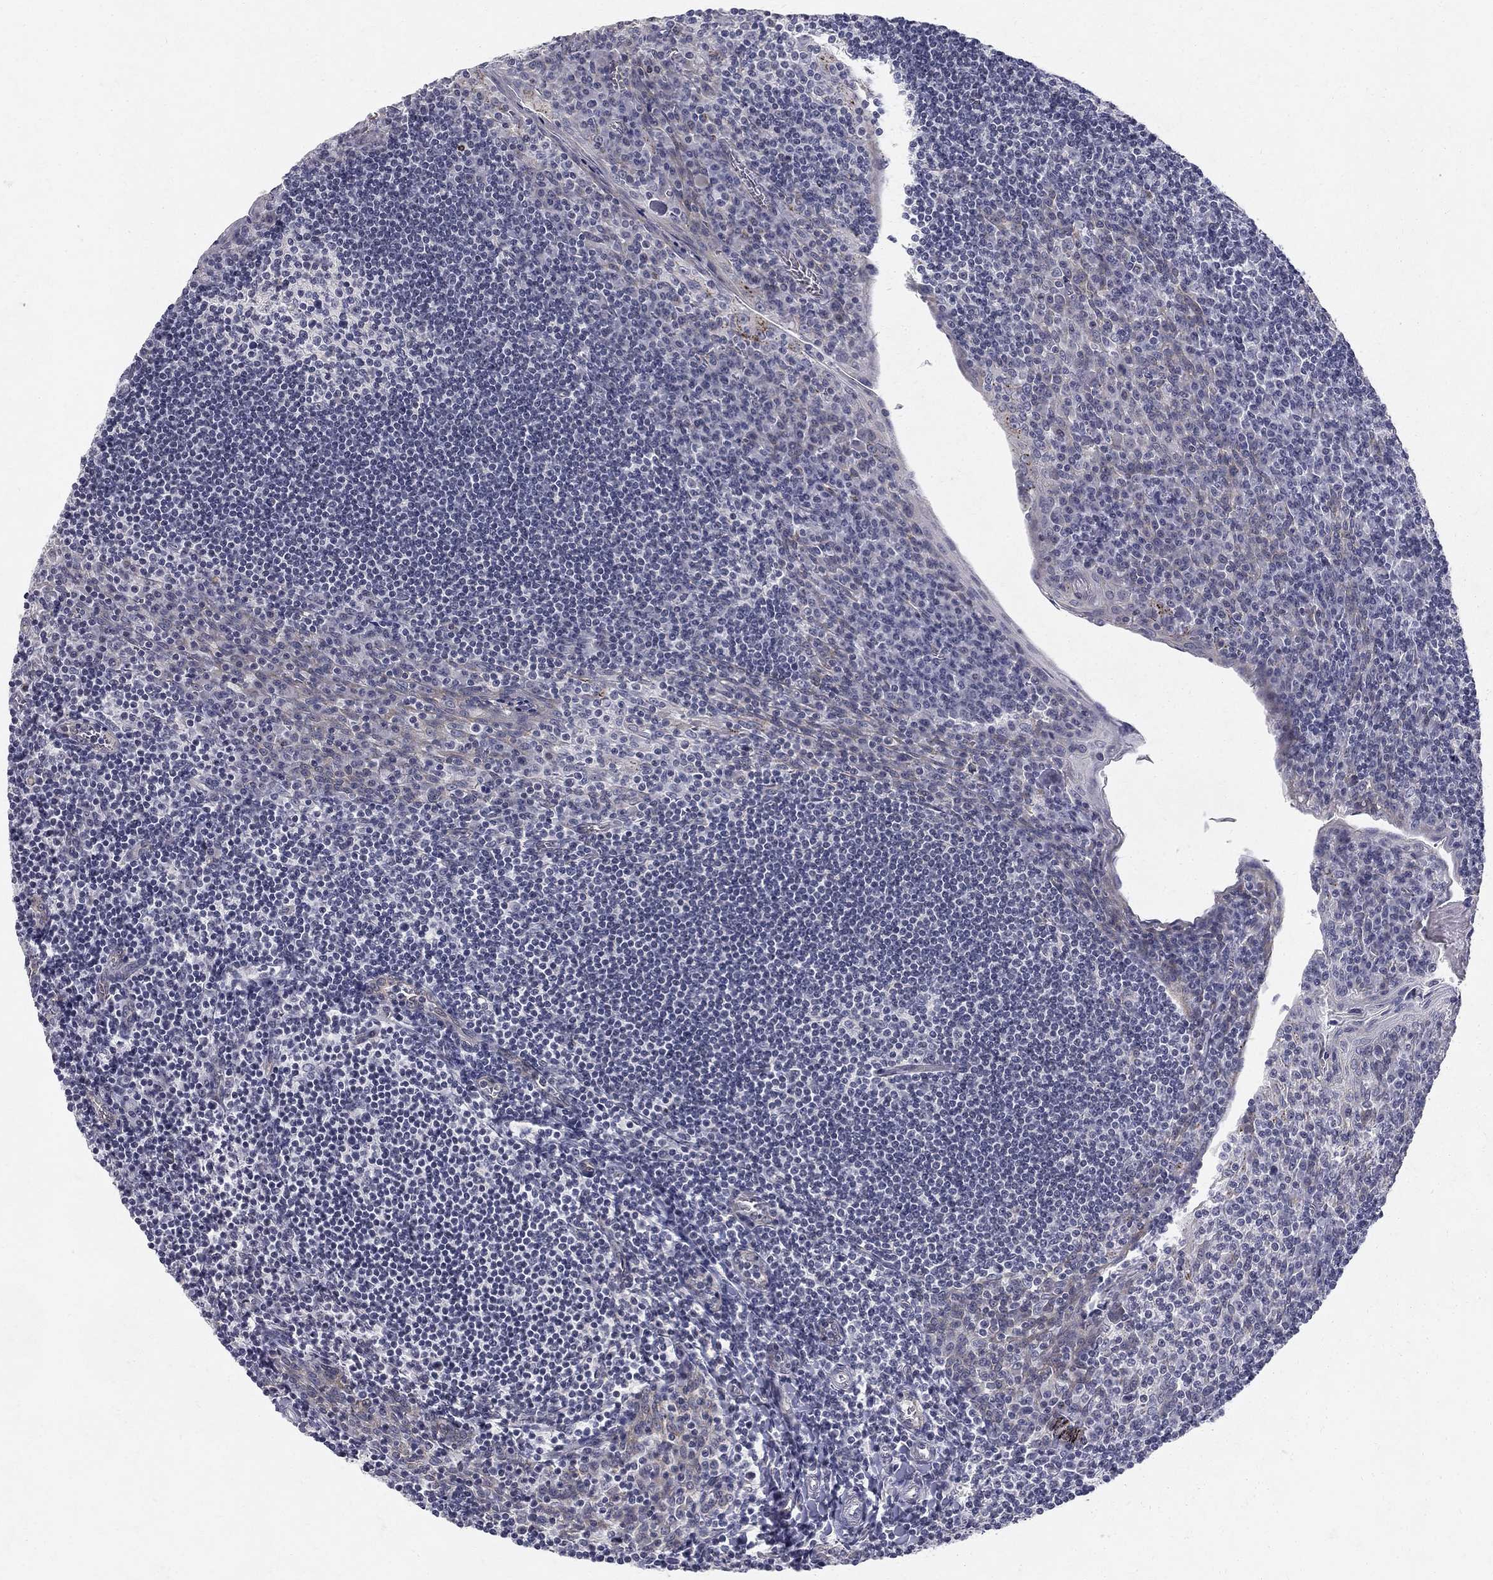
{"staining": {"intensity": "negative", "quantity": "none", "location": "none"}, "tissue": "tonsil", "cell_type": "Germinal center cells", "image_type": "normal", "snomed": [{"axis": "morphology", "description": "Normal tissue, NOS"}, {"axis": "topography", "description": "Tonsil"}], "caption": "High magnification brightfield microscopy of unremarkable tonsil stained with DAB (brown) and counterstained with hematoxylin (blue): germinal center cells show no significant staining.", "gene": "CLIC6", "patient": {"sex": "female", "age": 12}}